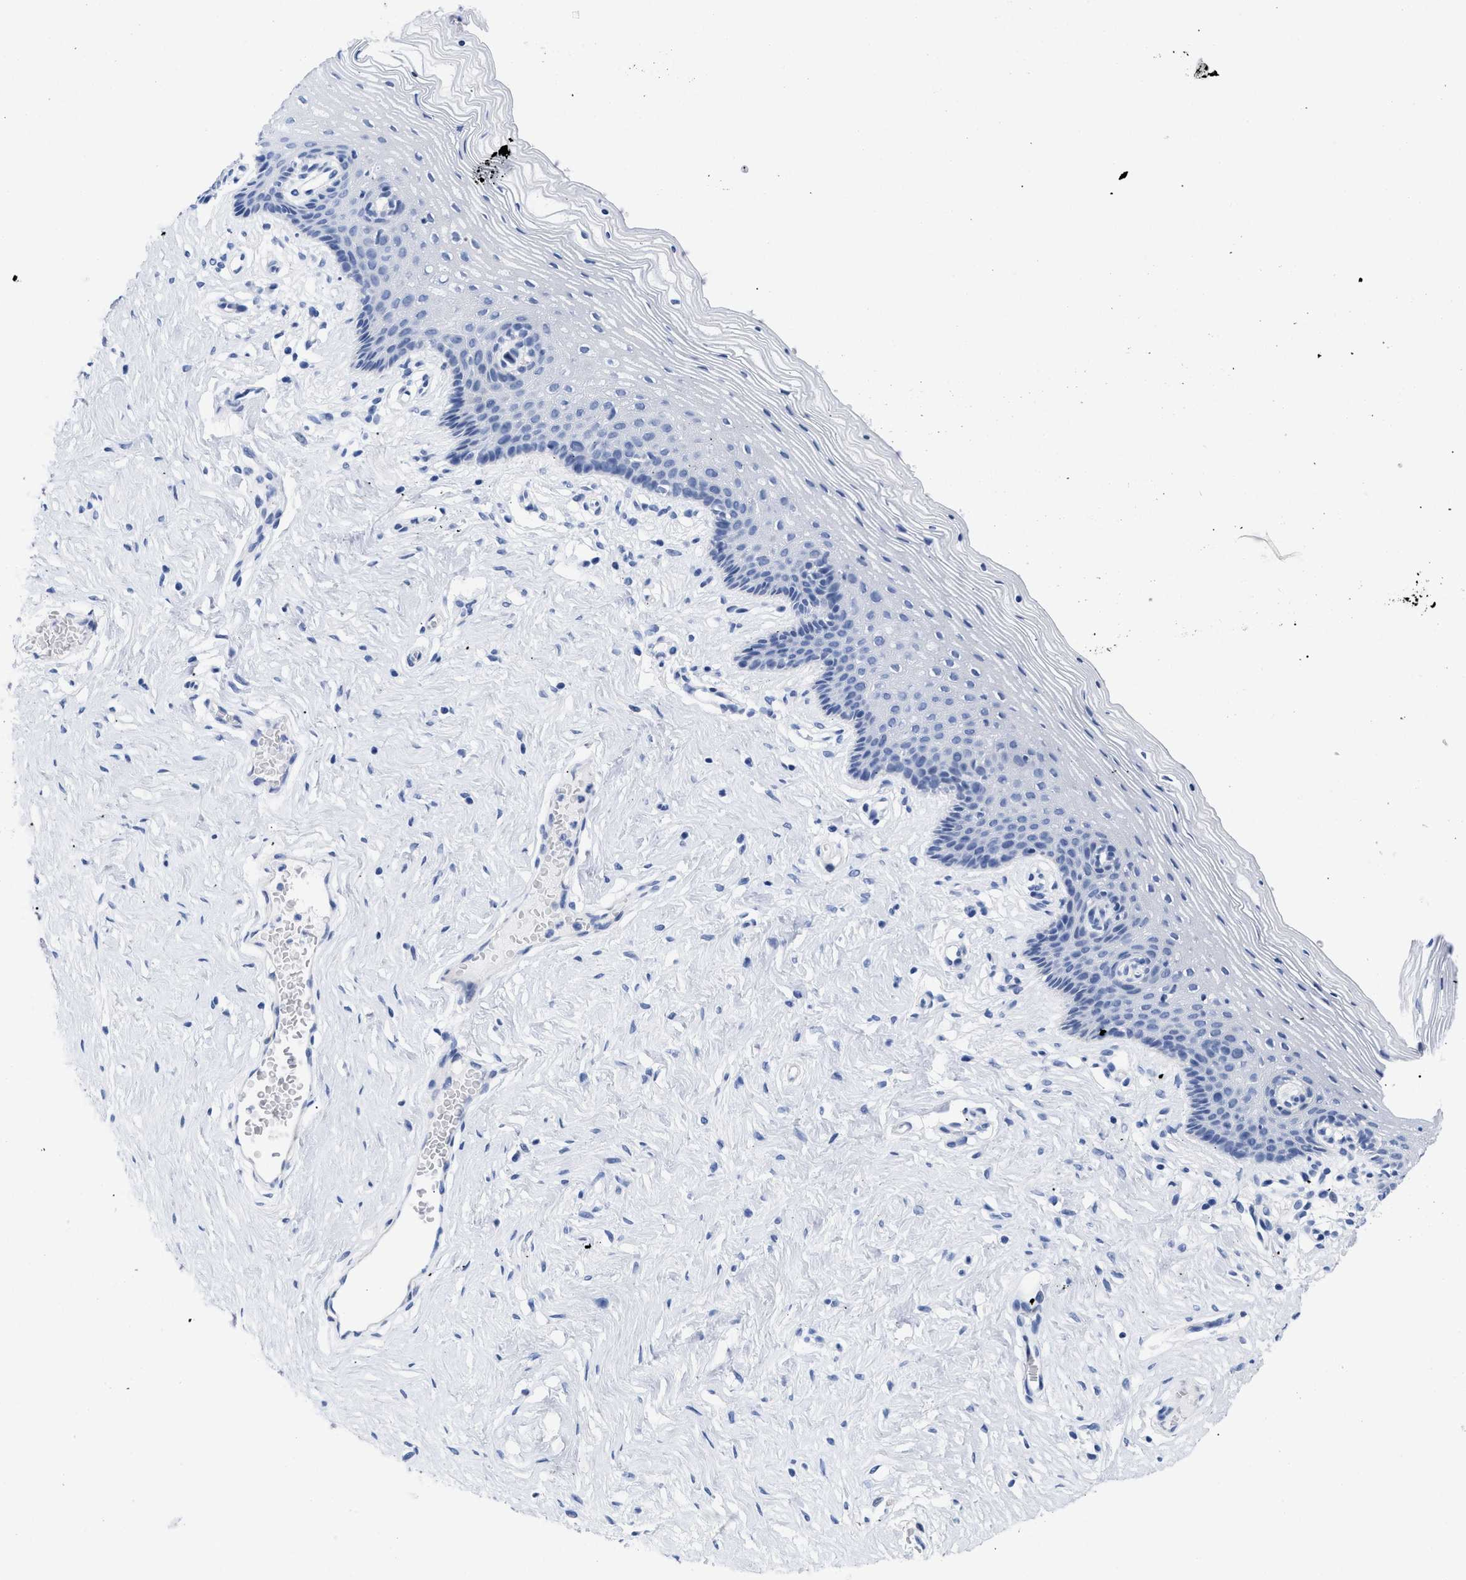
{"staining": {"intensity": "negative", "quantity": "none", "location": "none"}, "tissue": "vagina", "cell_type": "Squamous epithelial cells", "image_type": "normal", "snomed": [{"axis": "morphology", "description": "Normal tissue, NOS"}, {"axis": "topography", "description": "Vagina"}], "caption": "Immunohistochemistry (IHC) image of benign human vagina stained for a protein (brown), which exhibits no positivity in squamous epithelial cells.", "gene": "DUSP26", "patient": {"sex": "female", "age": 32}}